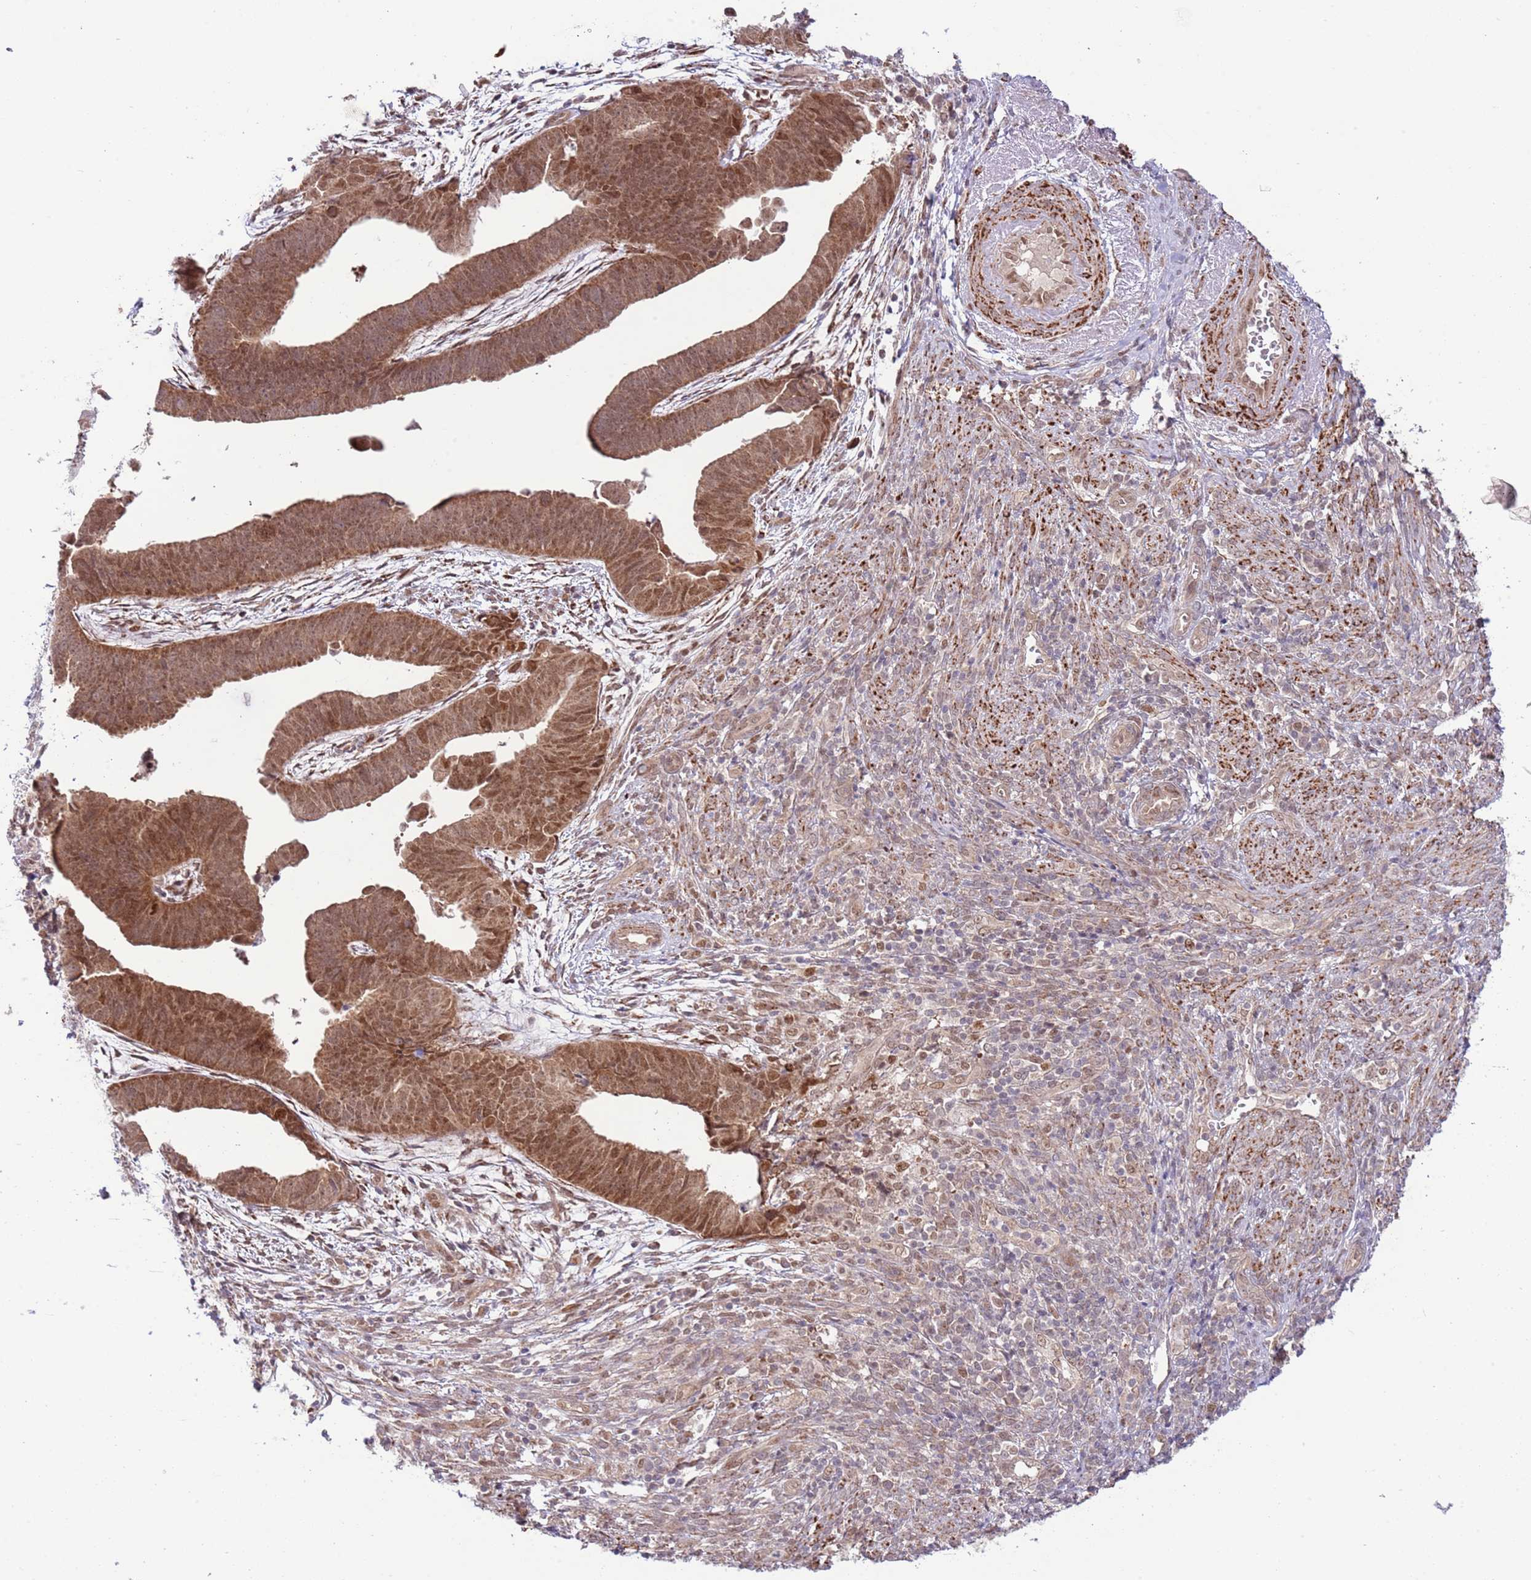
{"staining": {"intensity": "moderate", "quantity": ">75%", "location": "cytoplasmic/membranous,nuclear"}, "tissue": "endometrial cancer", "cell_type": "Tumor cells", "image_type": "cancer", "snomed": [{"axis": "morphology", "description": "Adenocarcinoma, NOS"}, {"axis": "topography", "description": "Endometrium"}], "caption": "Moderate cytoplasmic/membranous and nuclear expression is appreciated in approximately >75% of tumor cells in endometrial adenocarcinoma.", "gene": "CHD1", "patient": {"sex": "female", "age": 75}}